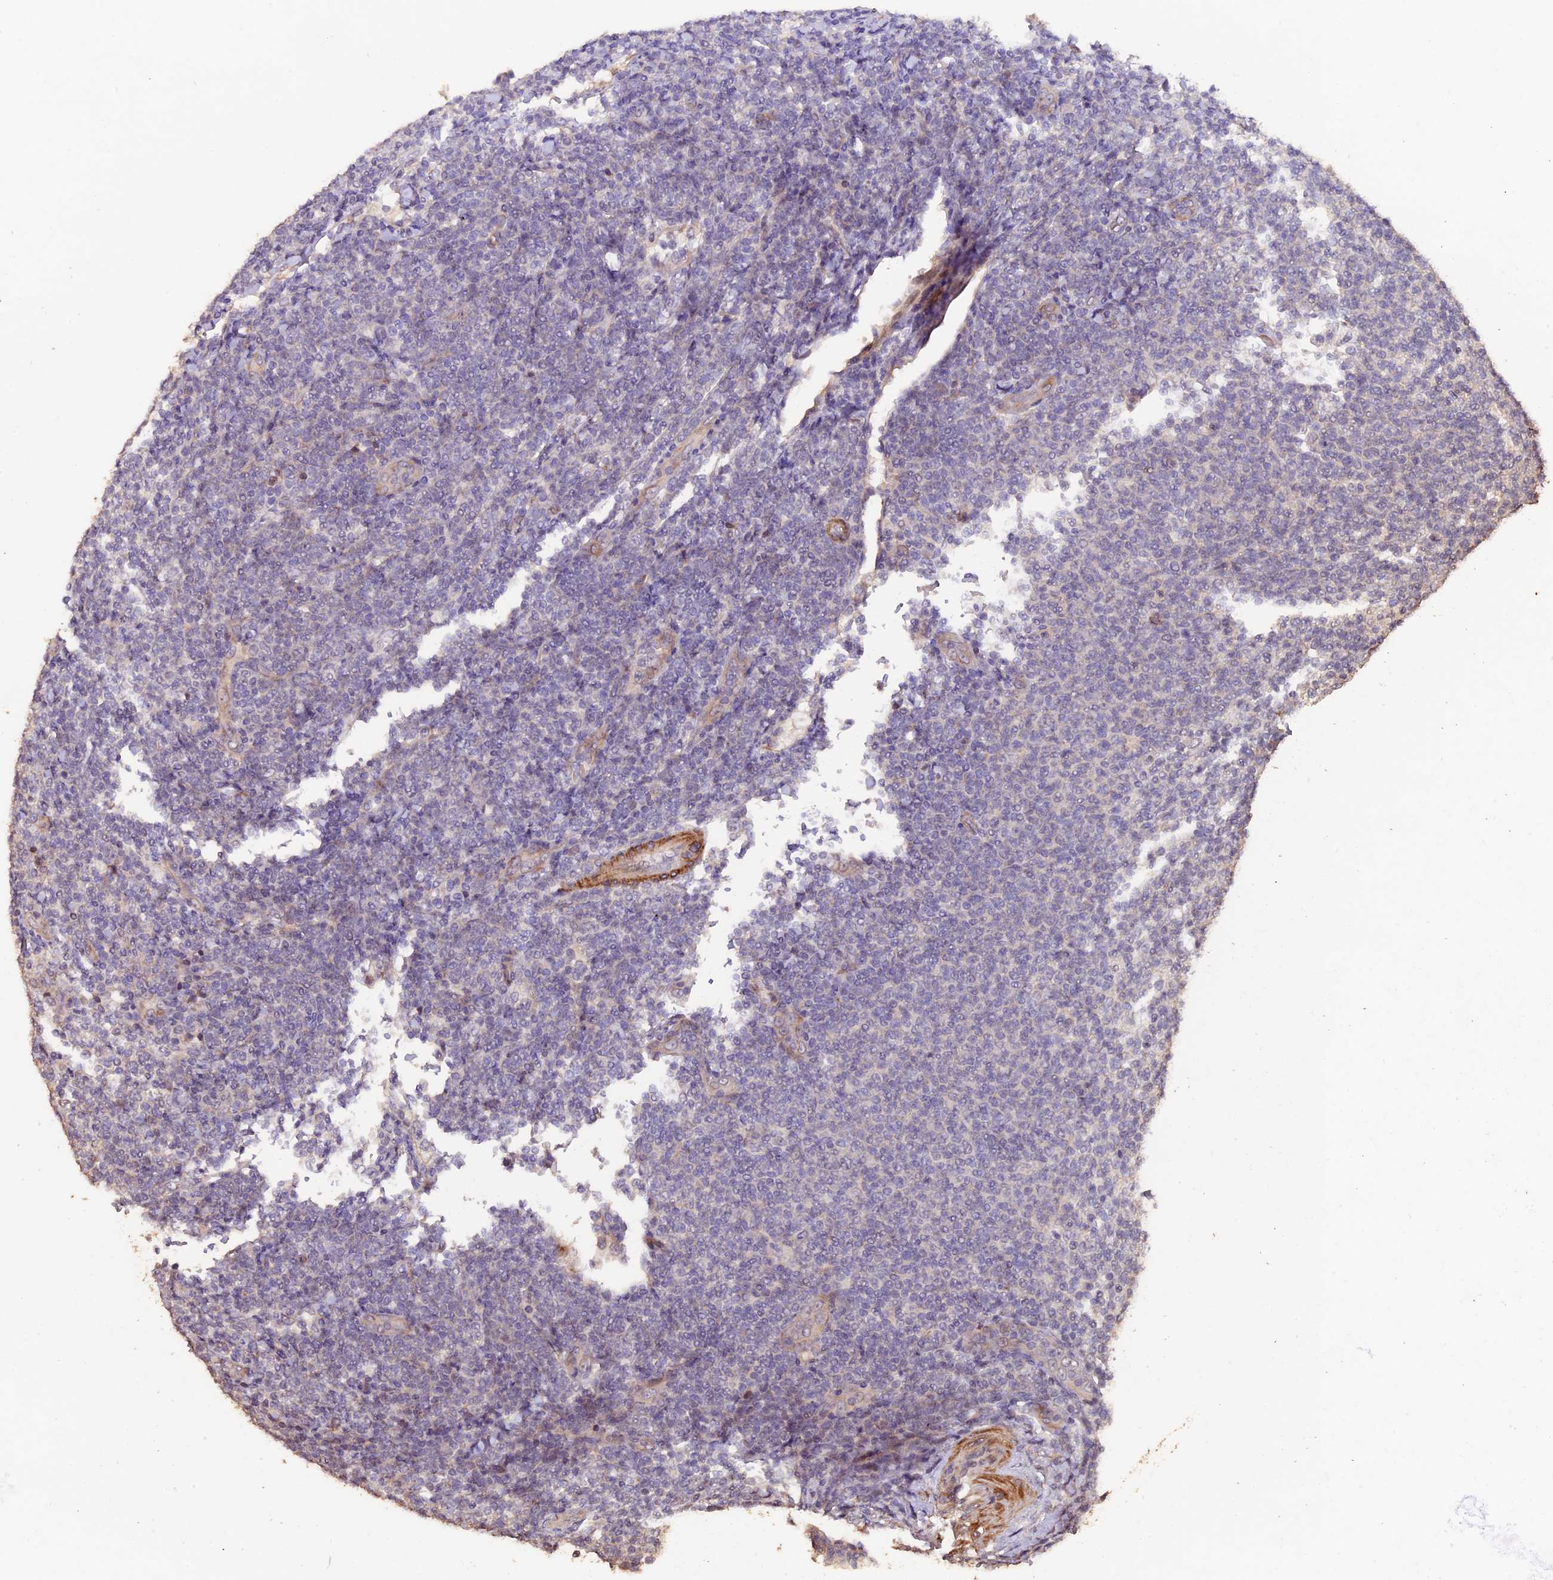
{"staining": {"intensity": "negative", "quantity": "none", "location": "none"}, "tissue": "lymphoma", "cell_type": "Tumor cells", "image_type": "cancer", "snomed": [{"axis": "morphology", "description": "Malignant lymphoma, non-Hodgkin's type, Low grade"}, {"axis": "topography", "description": "Lymph node"}], "caption": "There is no significant staining in tumor cells of lymphoma. (IHC, brightfield microscopy, high magnification).", "gene": "GNB5", "patient": {"sex": "male", "age": 66}}